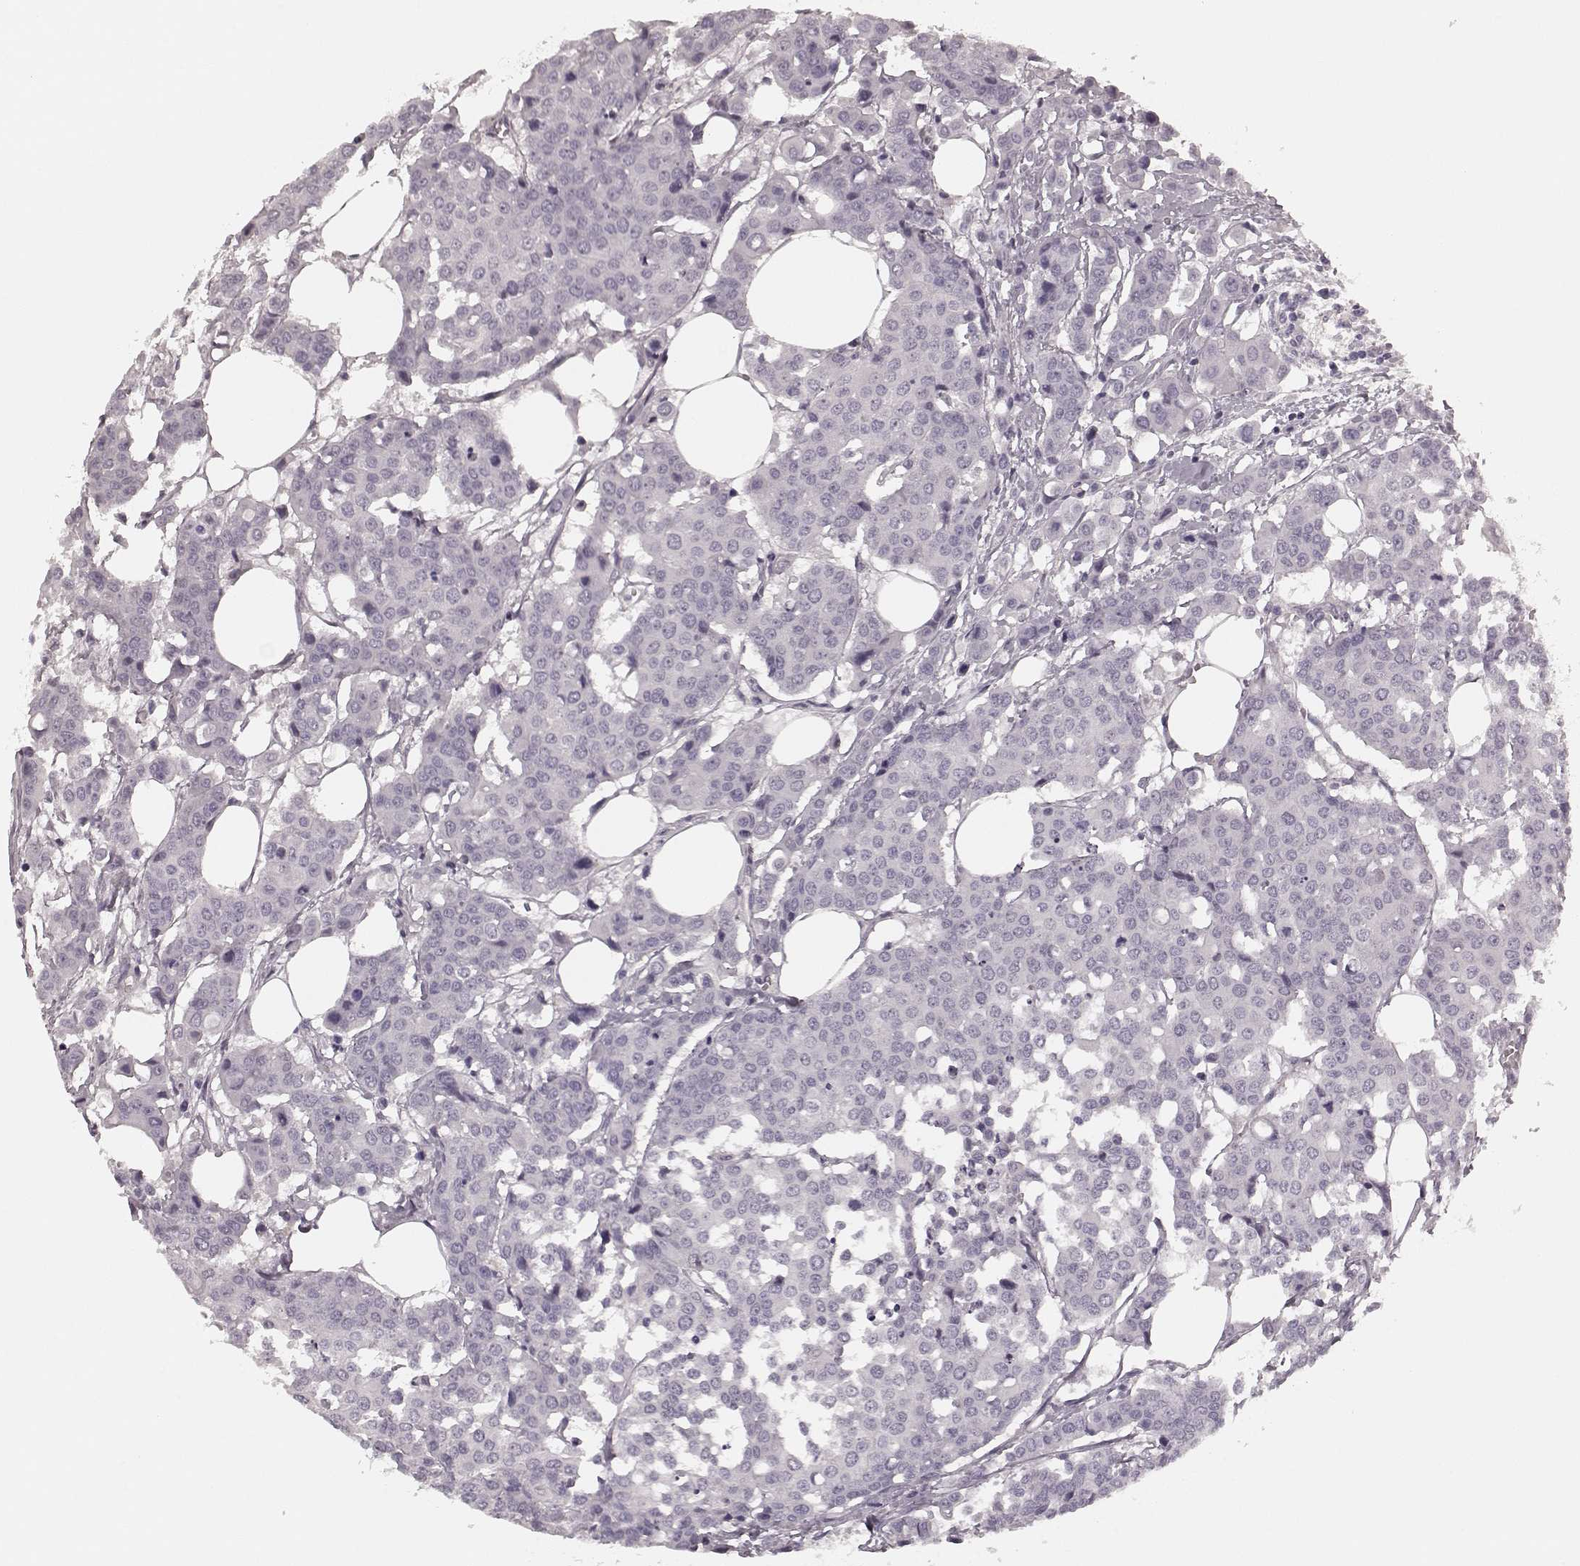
{"staining": {"intensity": "negative", "quantity": "none", "location": "none"}, "tissue": "carcinoid", "cell_type": "Tumor cells", "image_type": "cancer", "snomed": [{"axis": "morphology", "description": "Carcinoid, malignant, NOS"}, {"axis": "topography", "description": "Colon"}], "caption": "Image shows no significant protein positivity in tumor cells of carcinoid (malignant). Brightfield microscopy of IHC stained with DAB (brown) and hematoxylin (blue), captured at high magnification.", "gene": "PRKCE", "patient": {"sex": "male", "age": 81}}